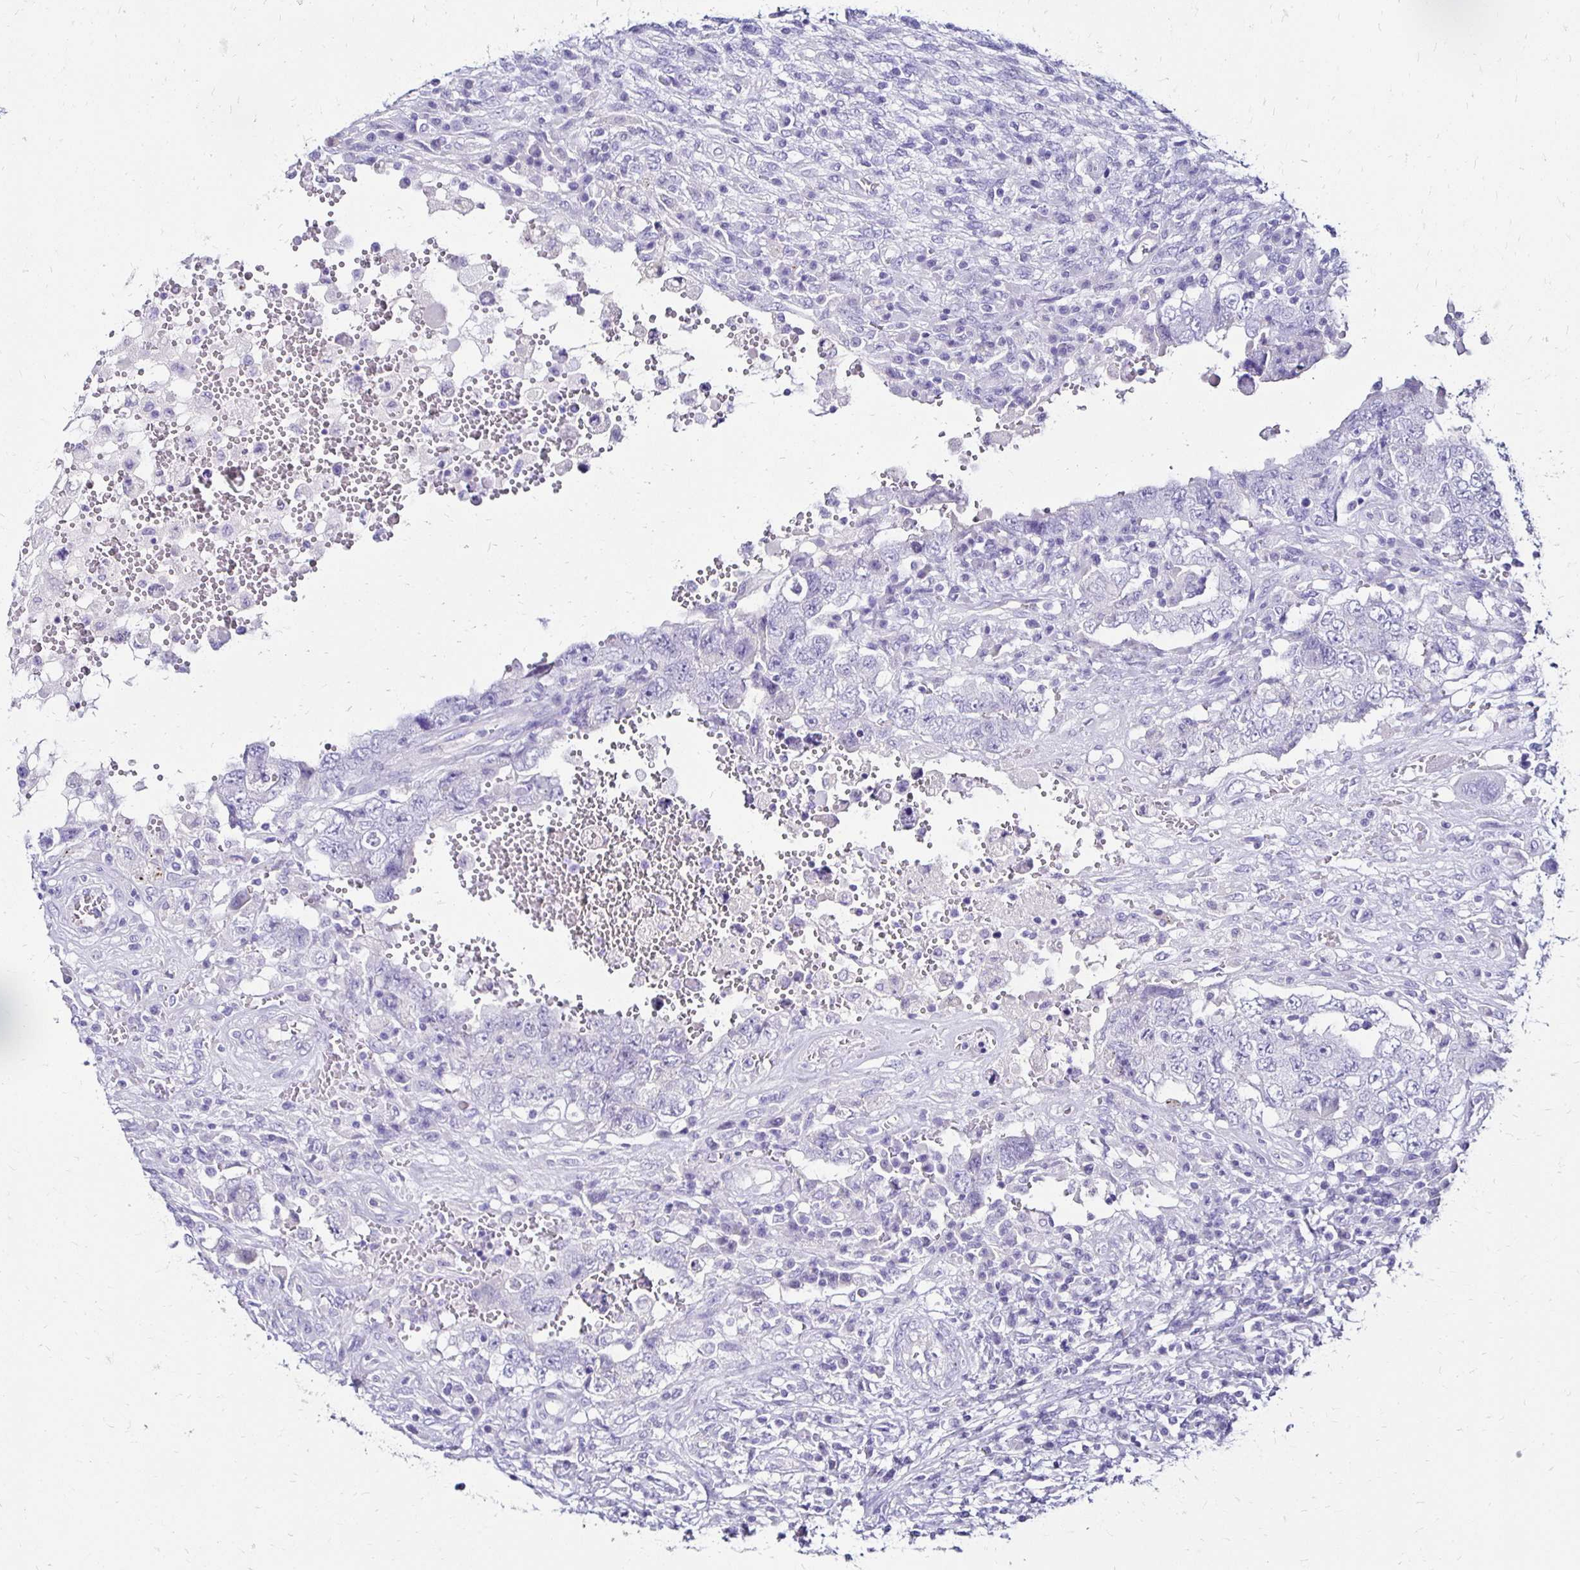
{"staining": {"intensity": "negative", "quantity": "none", "location": "none"}, "tissue": "testis cancer", "cell_type": "Tumor cells", "image_type": "cancer", "snomed": [{"axis": "morphology", "description": "Carcinoma, Embryonal, NOS"}, {"axis": "topography", "description": "Testis"}], "caption": "Immunohistochemistry (IHC) of testis embryonal carcinoma displays no staining in tumor cells. (DAB (3,3'-diaminobenzidine) immunohistochemistry (IHC), high magnification).", "gene": "KCNT1", "patient": {"sex": "male", "age": 26}}